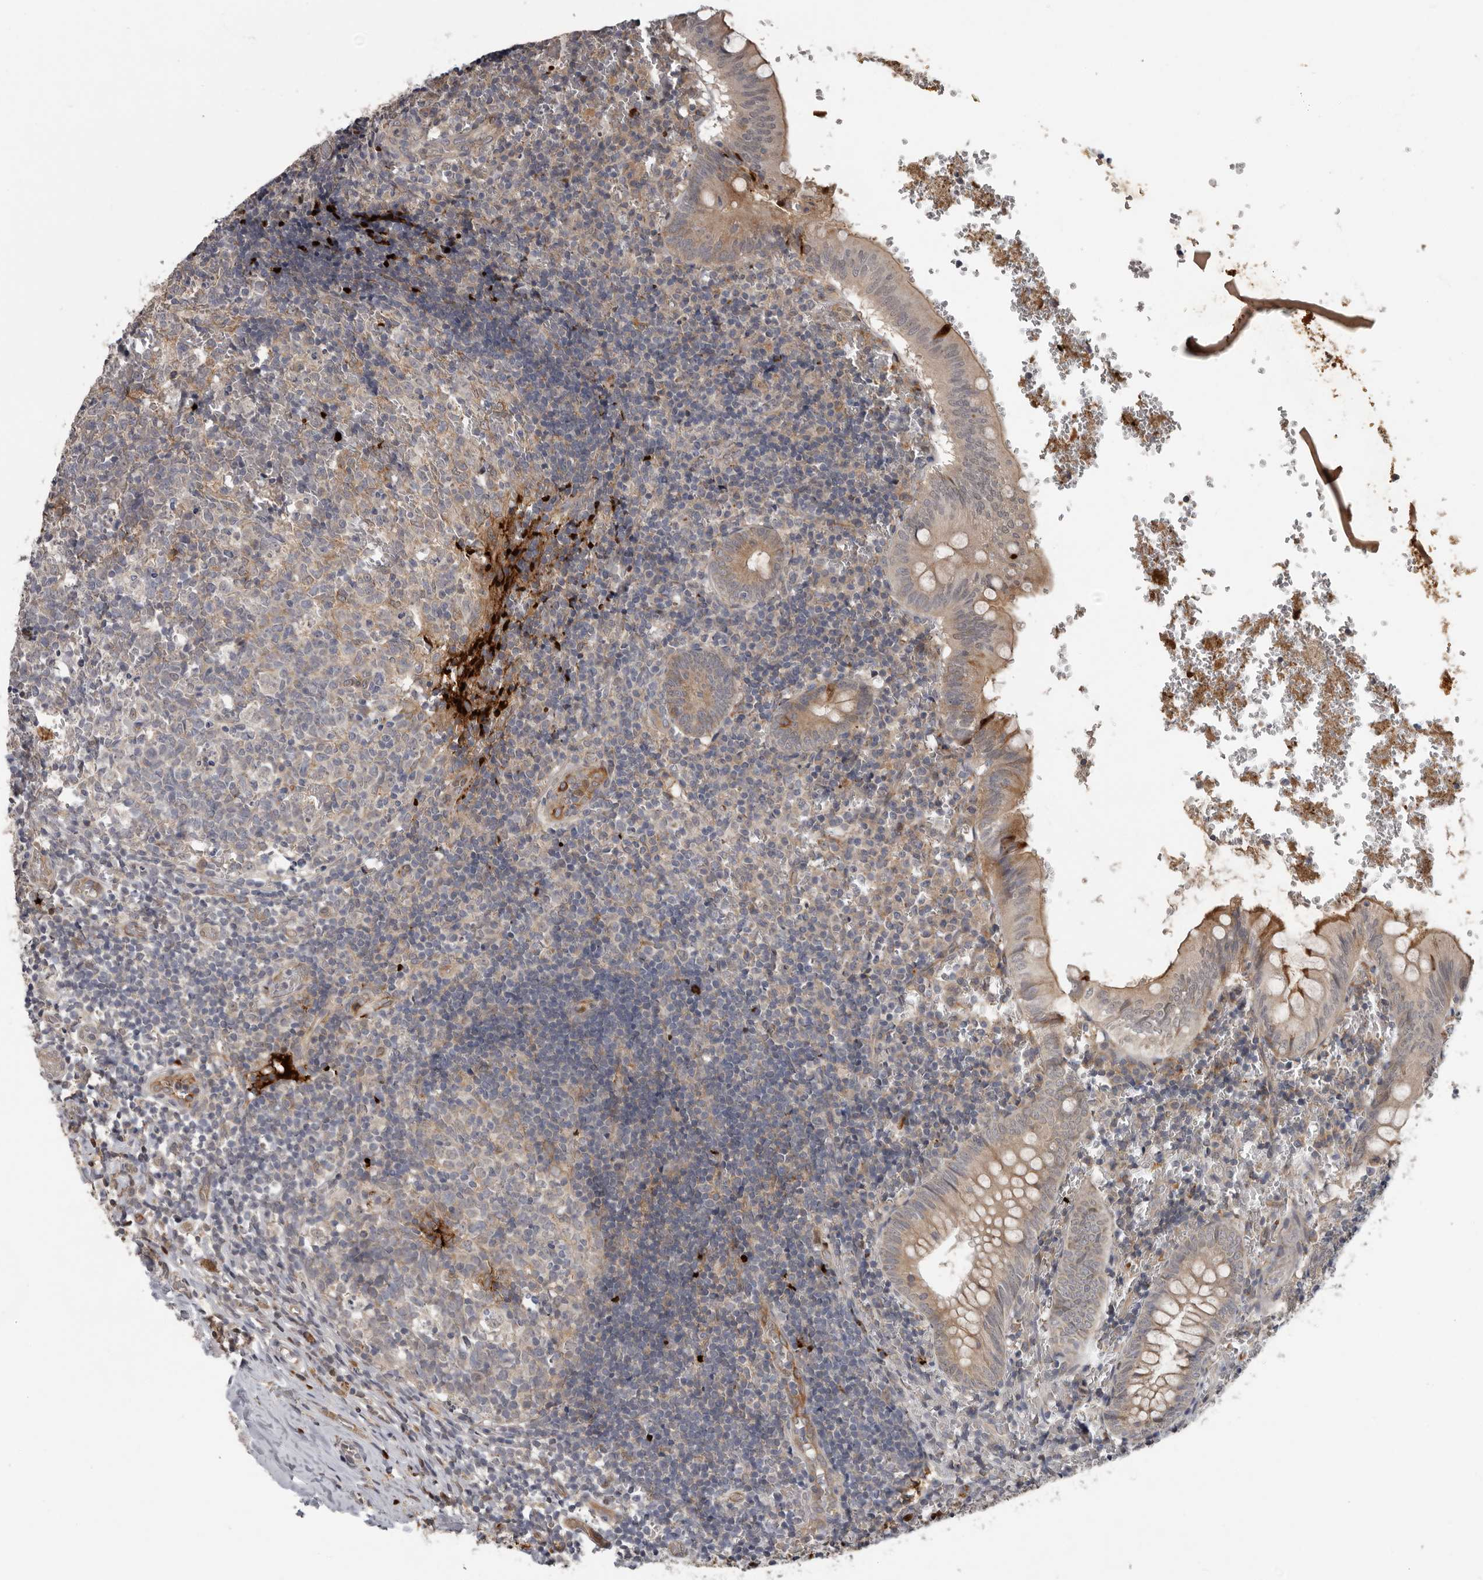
{"staining": {"intensity": "moderate", "quantity": ">75%", "location": "cytoplasmic/membranous"}, "tissue": "appendix", "cell_type": "Glandular cells", "image_type": "normal", "snomed": [{"axis": "morphology", "description": "Normal tissue, NOS"}, {"axis": "topography", "description": "Appendix"}], "caption": "Protein staining displays moderate cytoplasmic/membranous expression in approximately >75% of glandular cells in normal appendix.", "gene": "MTF1", "patient": {"sex": "male", "age": 8}}